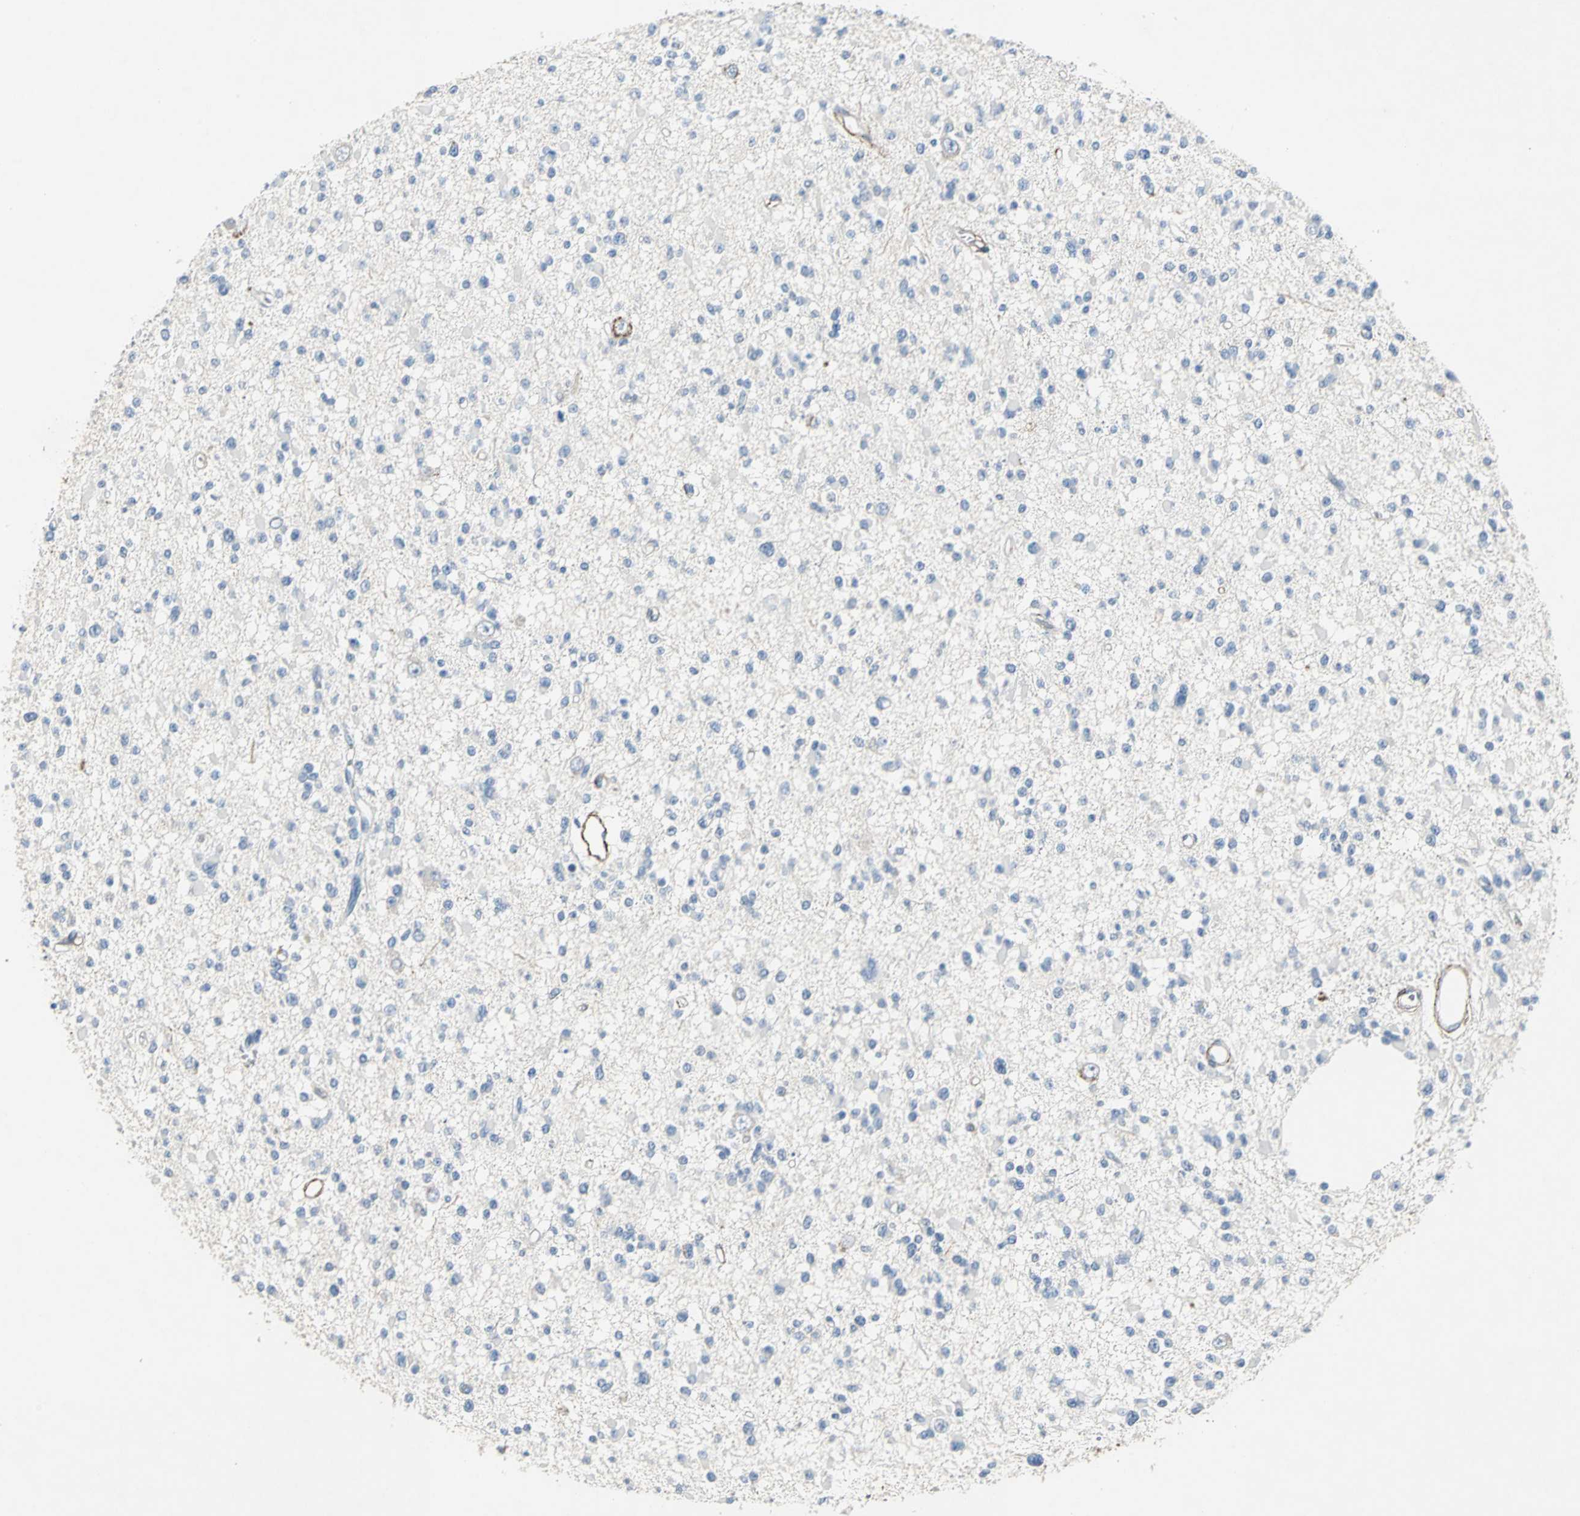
{"staining": {"intensity": "negative", "quantity": "none", "location": "none"}, "tissue": "glioma", "cell_type": "Tumor cells", "image_type": "cancer", "snomed": [{"axis": "morphology", "description": "Glioma, malignant, Low grade"}, {"axis": "topography", "description": "Brain"}], "caption": "Immunohistochemistry image of malignant glioma (low-grade) stained for a protein (brown), which demonstrates no positivity in tumor cells.", "gene": "EFNB3", "patient": {"sex": "female", "age": 22}}